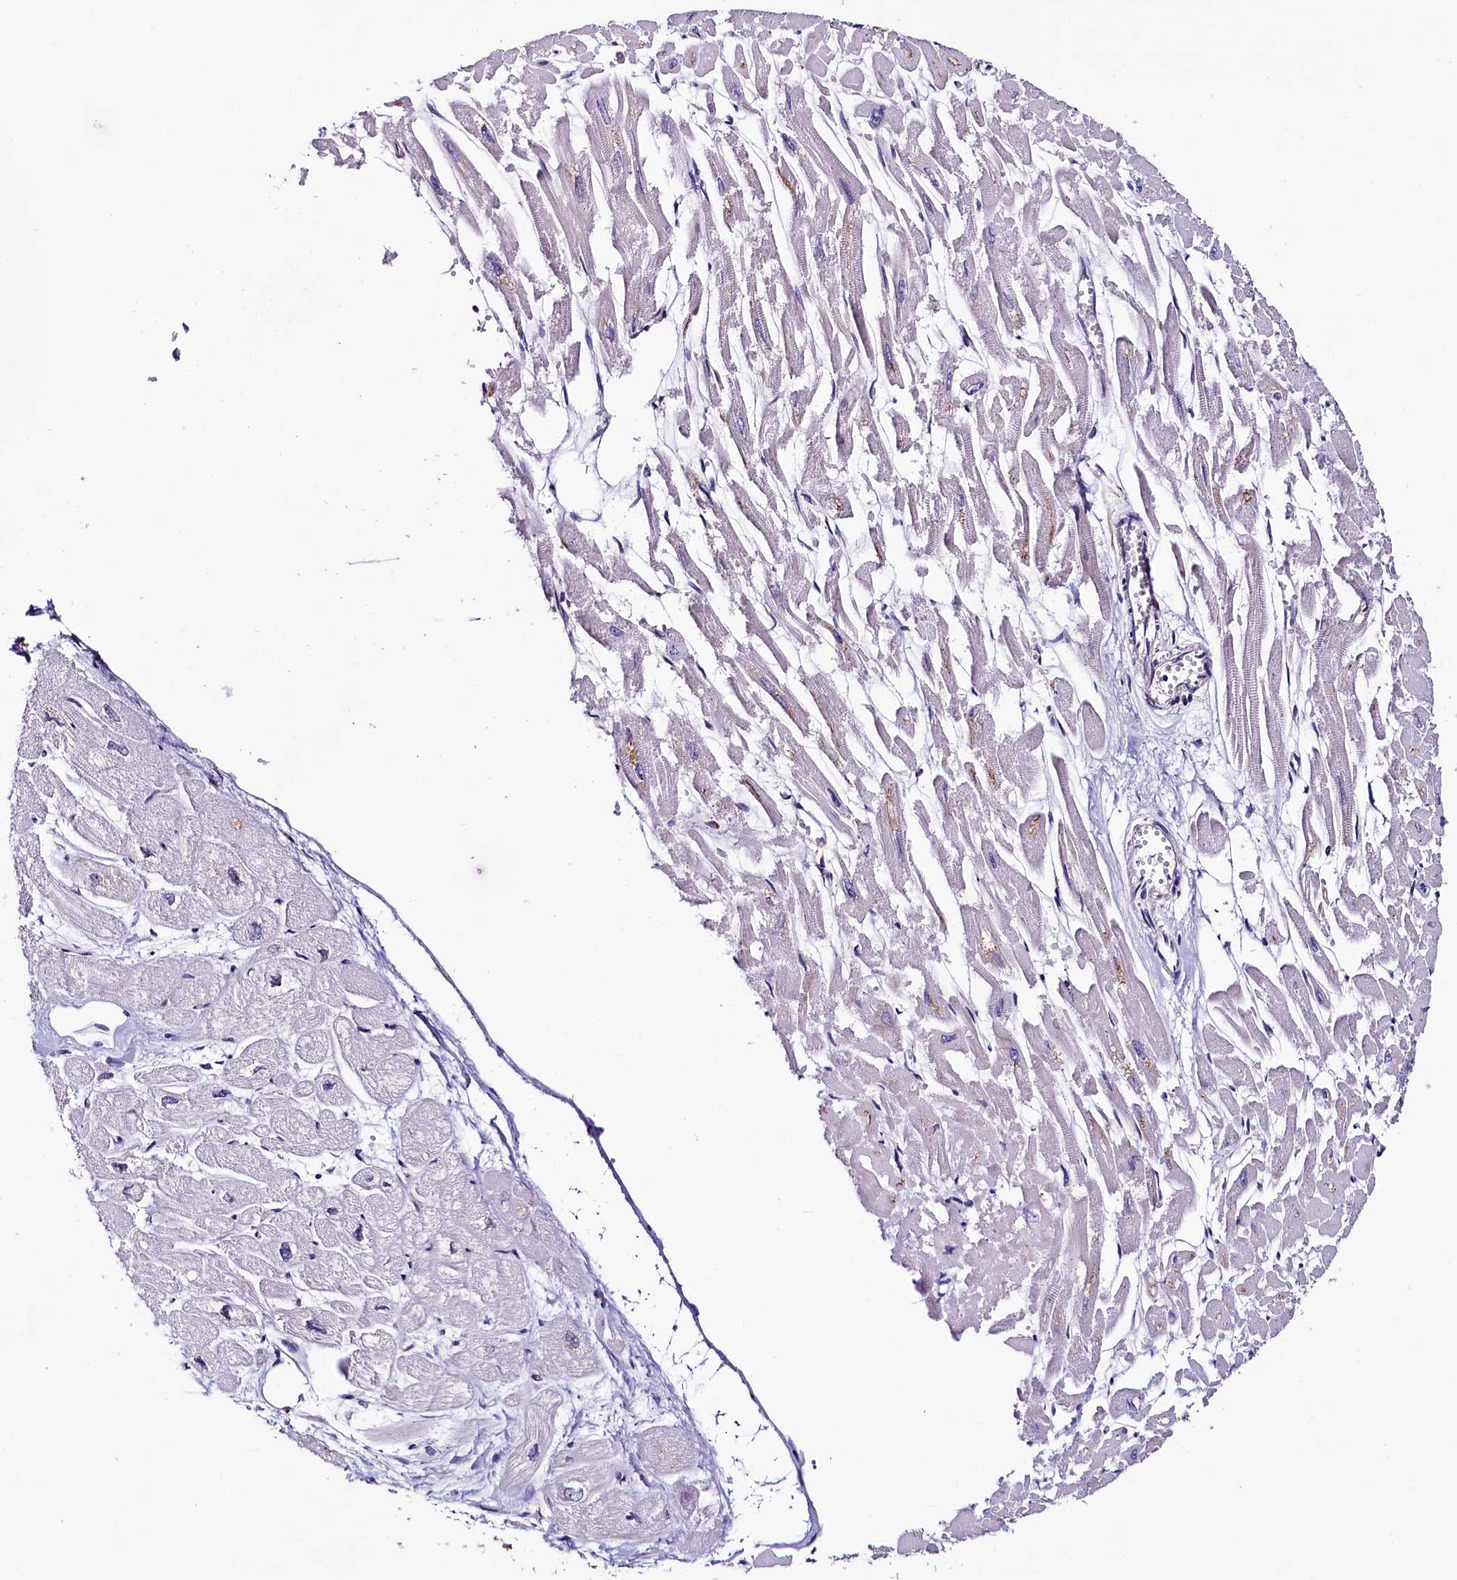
{"staining": {"intensity": "moderate", "quantity": "<25%", "location": "cytoplasmic/membranous,nuclear"}, "tissue": "heart muscle", "cell_type": "Cardiomyocytes", "image_type": "normal", "snomed": [{"axis": "morphology", "description": "Normal tissue, NOS"}, {"axis": "topography", "description": "Heart"}], "caption": "Immunohistochemical staining of benign human heart muscle exhibits low levels of moderate cytoplasmic/membranous,nuclear positivity in approximately <25% of cardiomyocytes.", "gene": "TRMT112", "patient": {"sex": "male", "age": 54}}